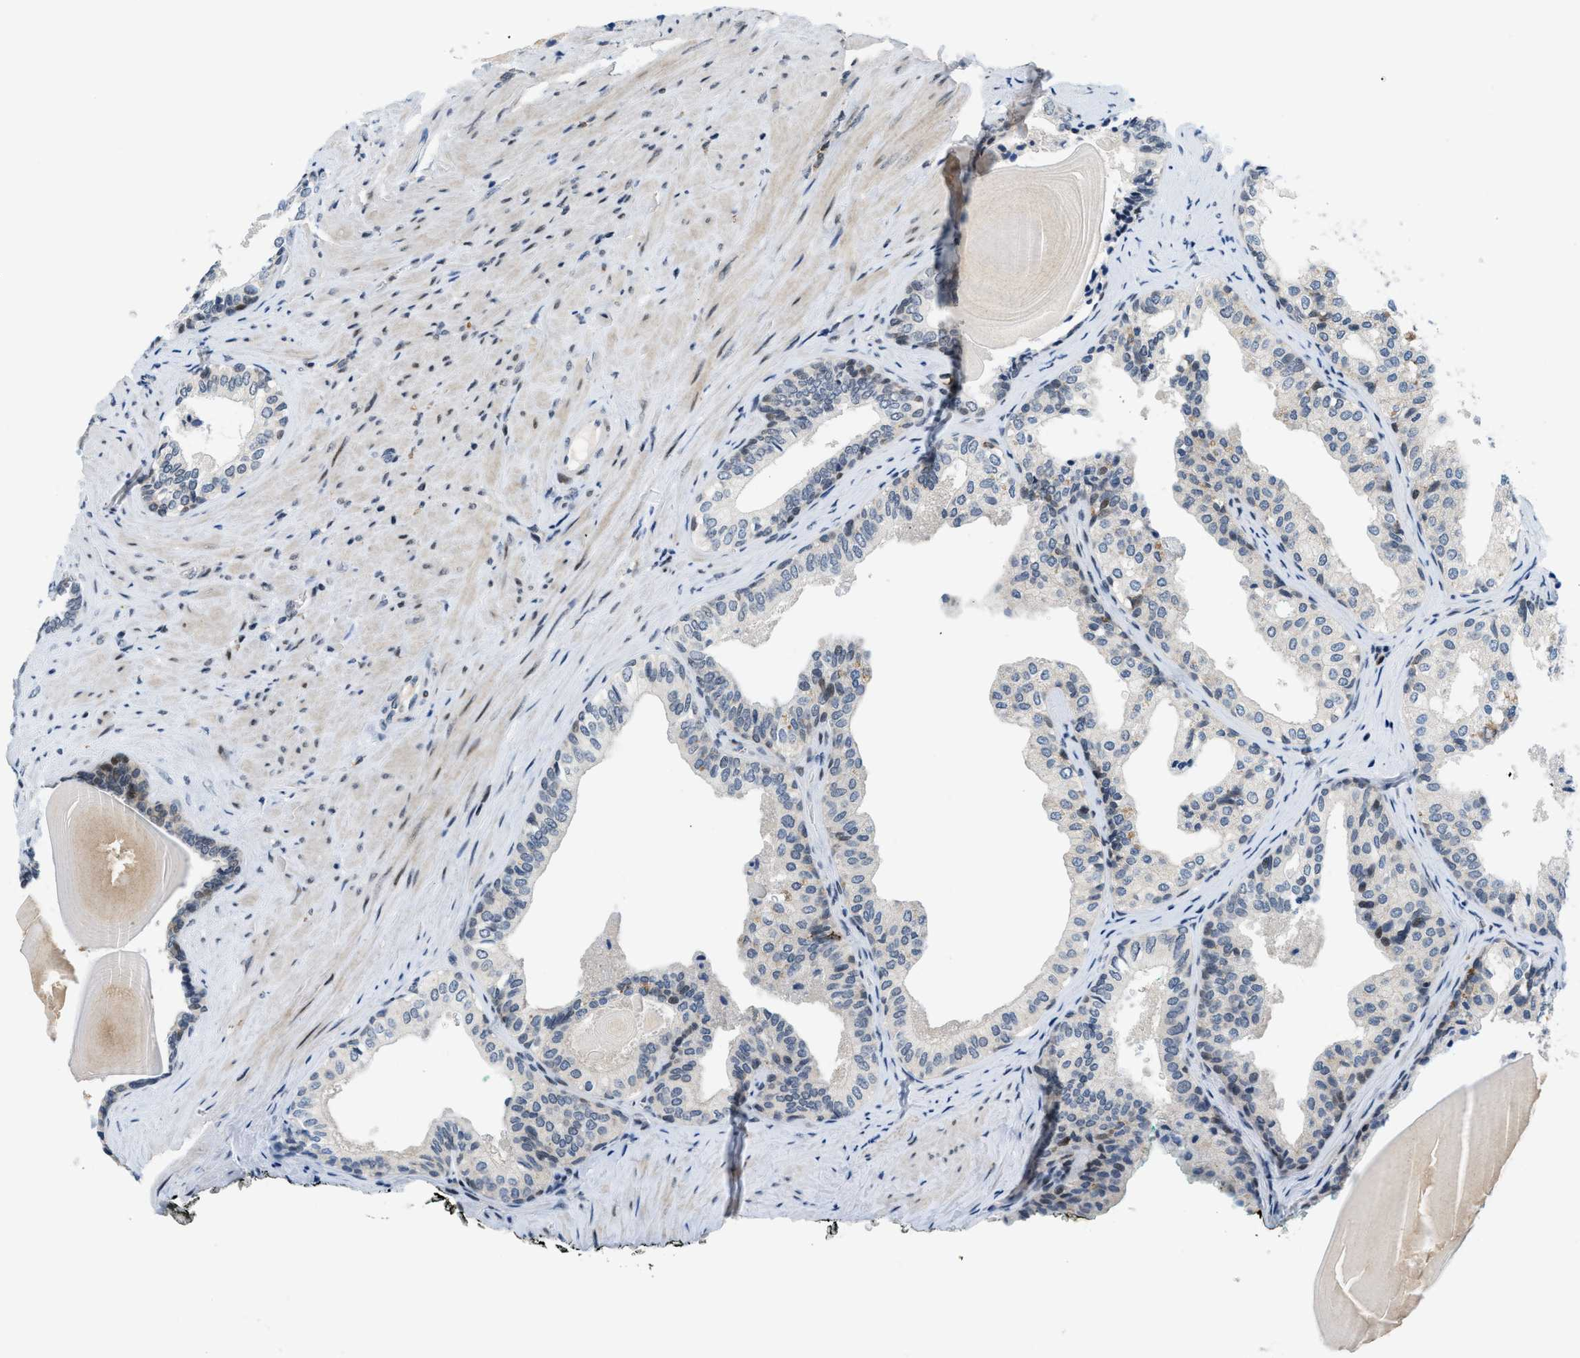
{"staining": {"intensity": "moderate", "quantity": "<25%", "location": "nuclear"}, "tissue": "prostate cancer", "cell_type": "Tumor cells", "image_type": "cancer", "snomed": [{"axis": "morphology", "description": "Adenocarcinoma, Low grade"}, {"axis": "topography", "description": "Prostate"}], "caption": "Immunohistochemistry (IHC) (DAB) staining of adenocarcinoma (low-grade) (prostate) shows moderate nuclear protein positivity in approximately <25% of tumor cells. (DAB IHC, brown staining for protein, blue staining for nuclei).", "gene": "ING1", "patient": {"sex": "male", "age": 60}}